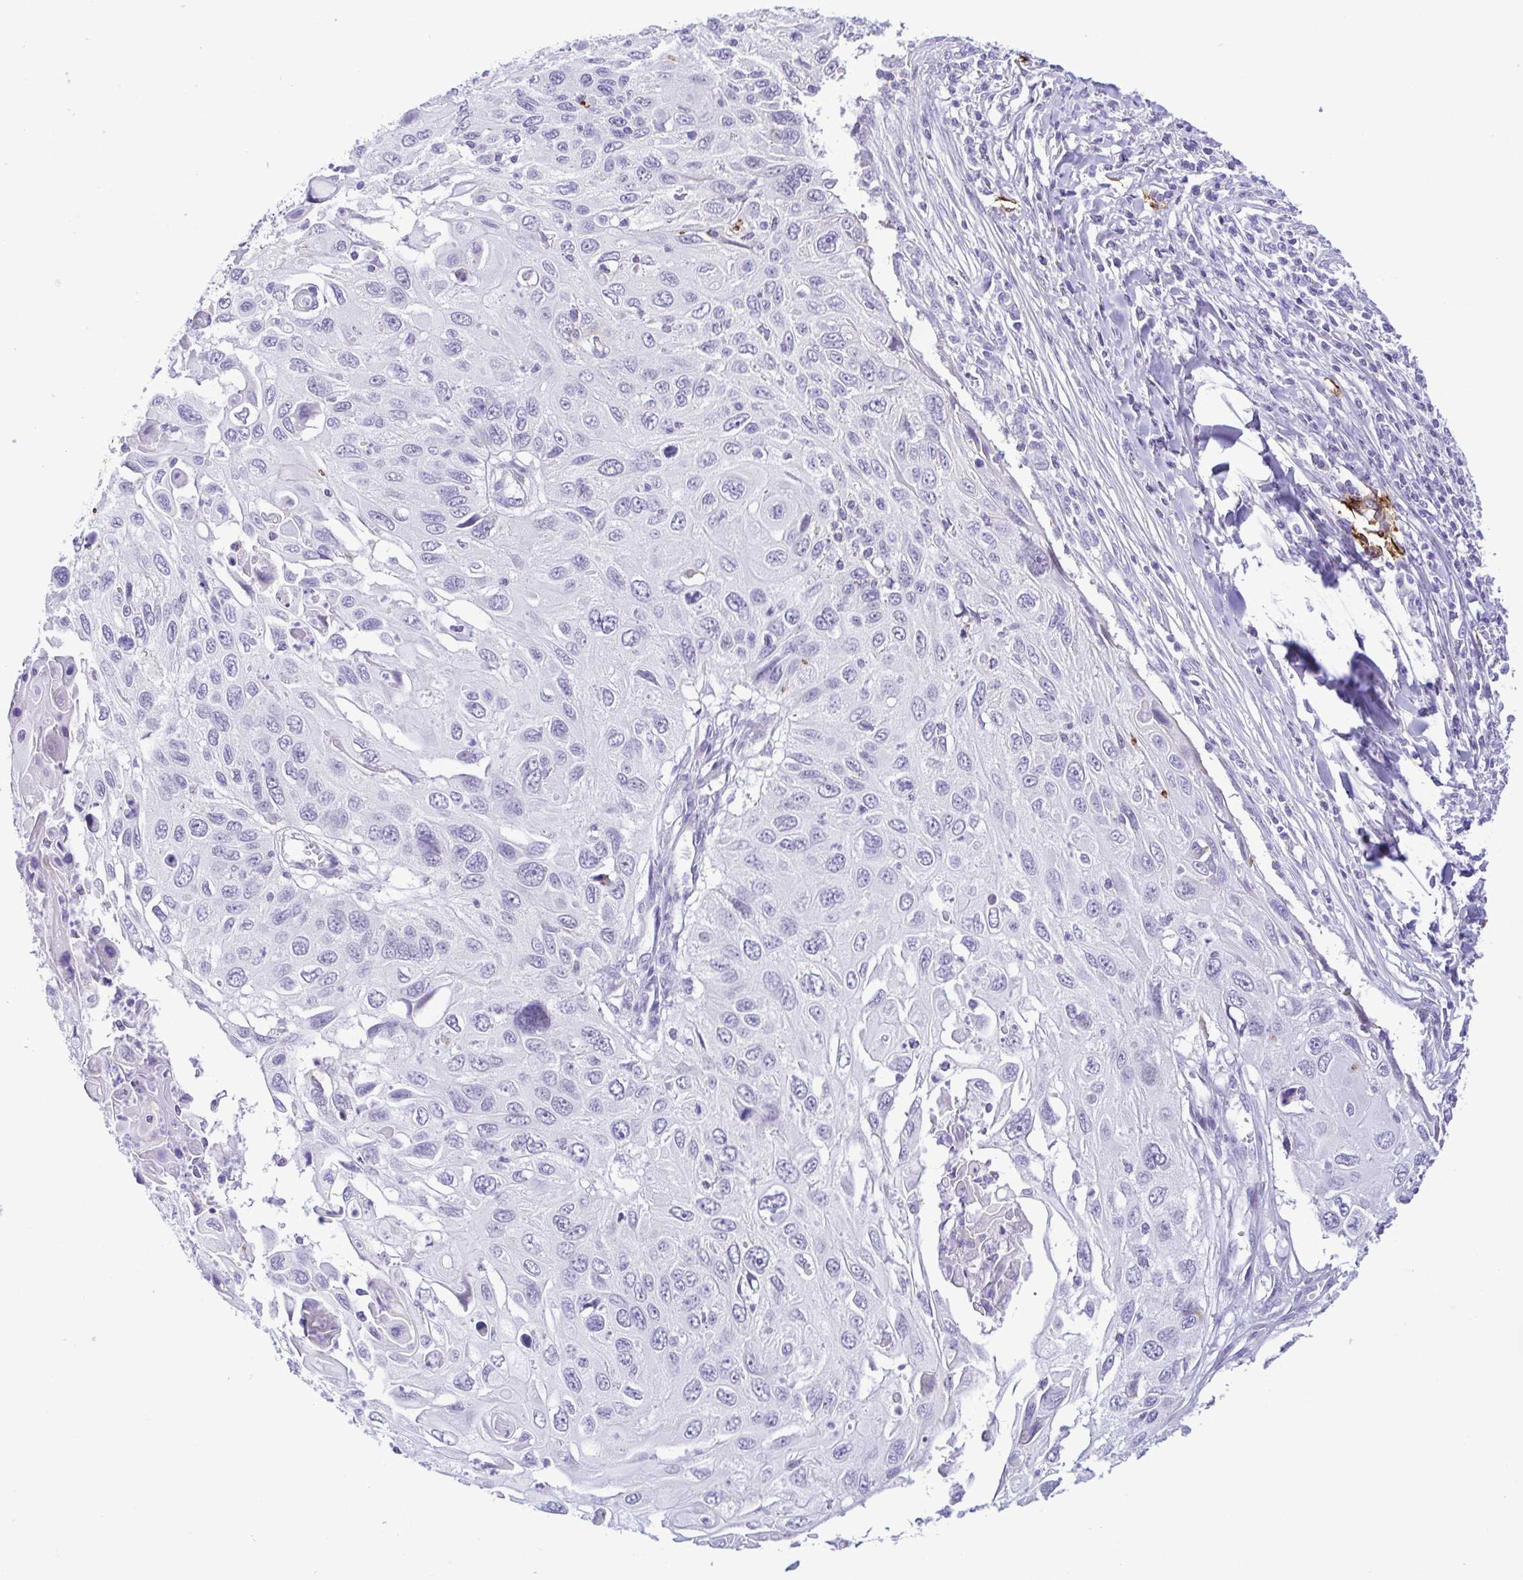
{"staining": {"intensity": "negative", "quantity": "none", "location": "none"}, "tissue": "cervical cancer", "cell_type": "Tumor cells", "image_type": "cancer", "snomed": [{"axis": "morphology", "description": "Squamous cell carcinoma, NOS"}, {"axis": "topography", "description": "Cervix"}], "caption": "The image demonstrates no staining of tumor cells in cervical cancer (squamous cell carcinoma).", "gene": "GPR182", "patient": {"sex": "female", "age": 70}}